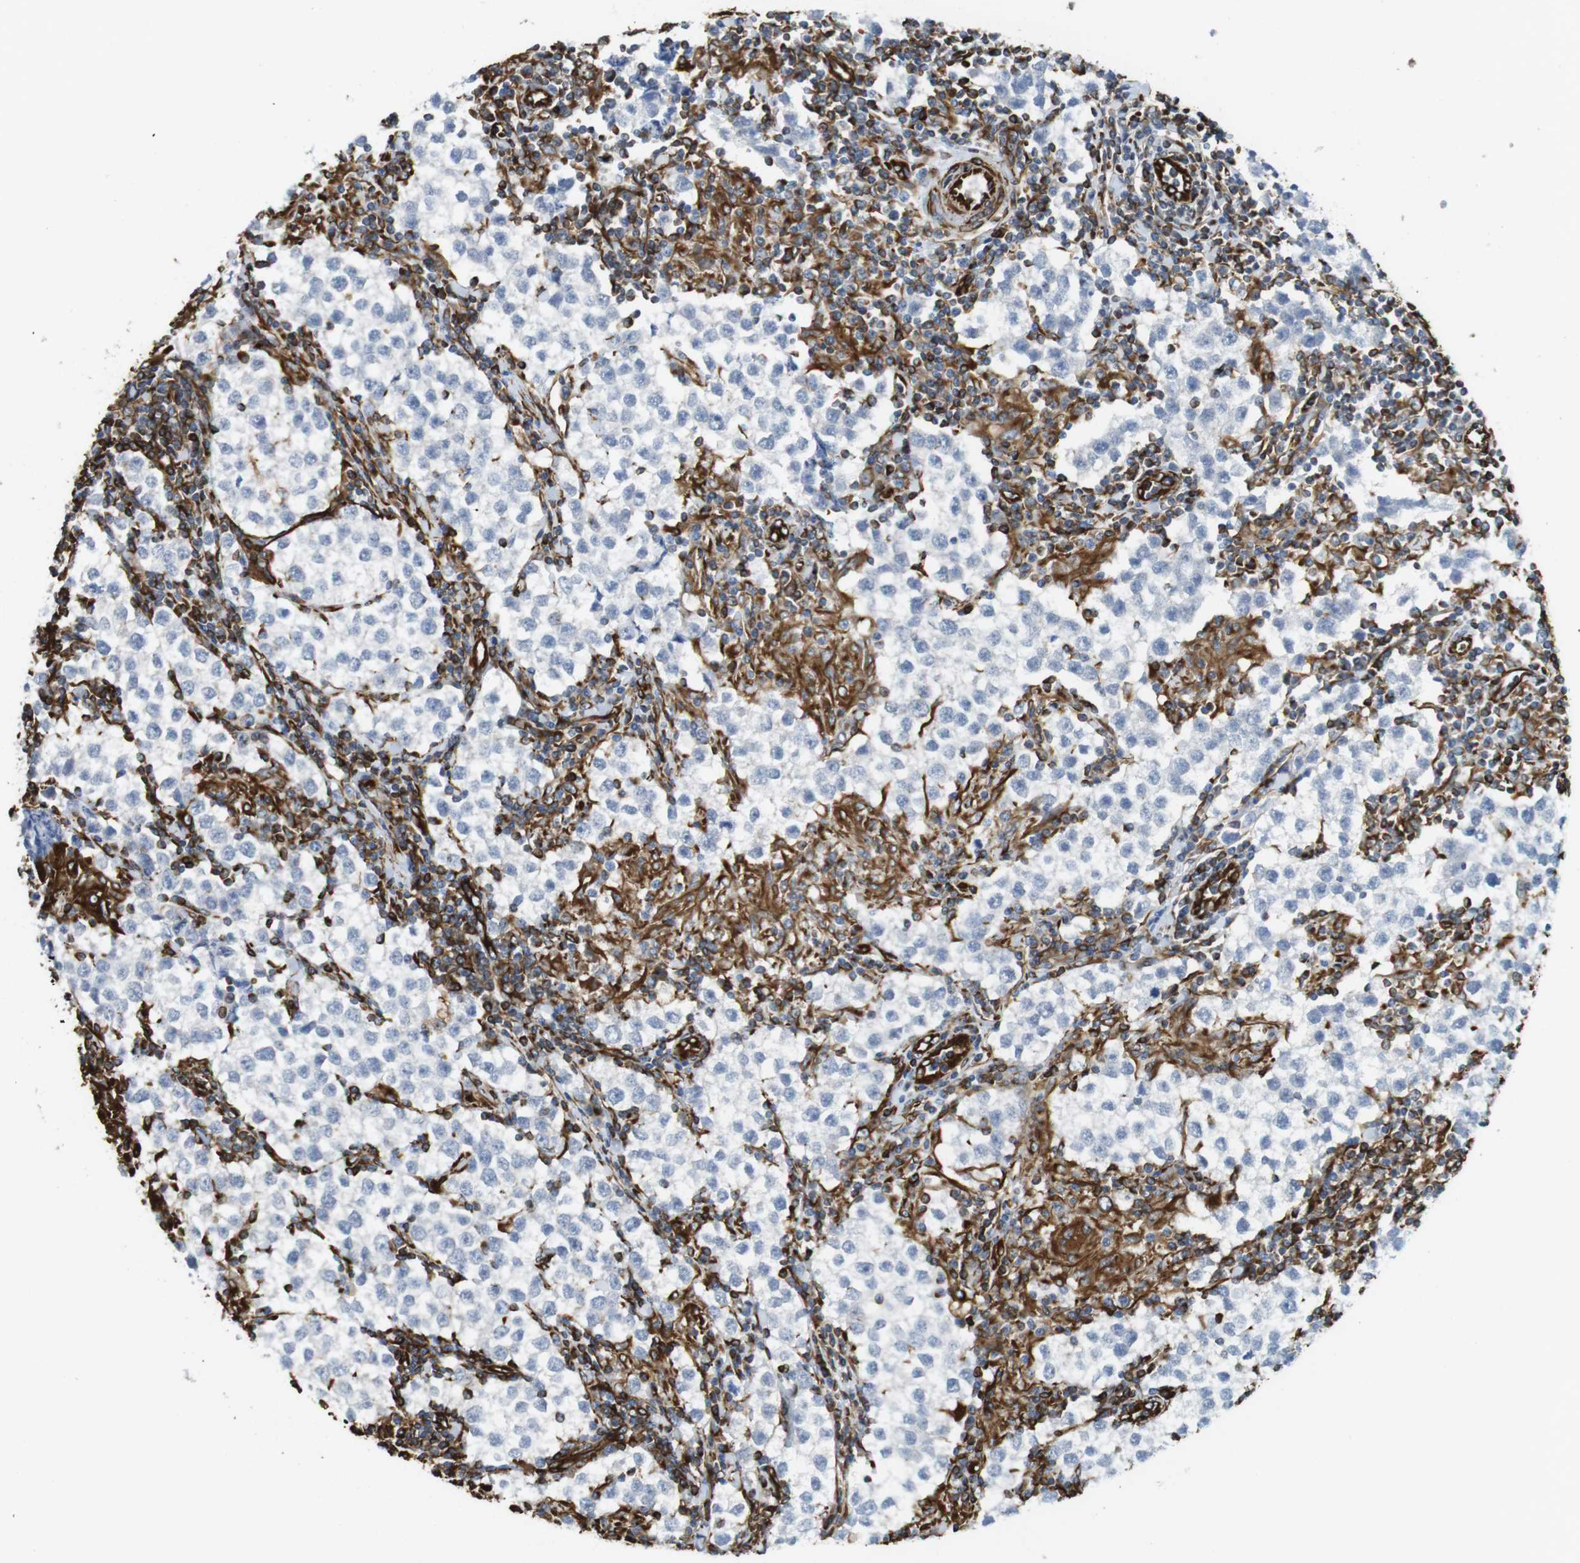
{"staining": {"intensity": "negative", "quantity": "none", "location": "none"}, "tissue": "testis cancer", "cell_type": "Tumor cells", "image_type": "cancer", "snomed": [{"axis": "morphology", "description": "Seminoma, NOS"}, {"axis": "morphology", "description": "Carcinoma, Embryonal, NOS"}, {"axis": "topography", "description": "Testis"}], "caption": "An immunohistochemistry image of testis cancer (embryonal carcinoma) is shown. There is no staining in tumor cells of testis cancer (embryonal carcinoma). (DAB (3,3'-diaminobenzidine) immunohistochemistry (IHC) with hematoxylin counter stain).", "gene": "RALGPS1", "patient": {"sex": "male", "age": 36}}